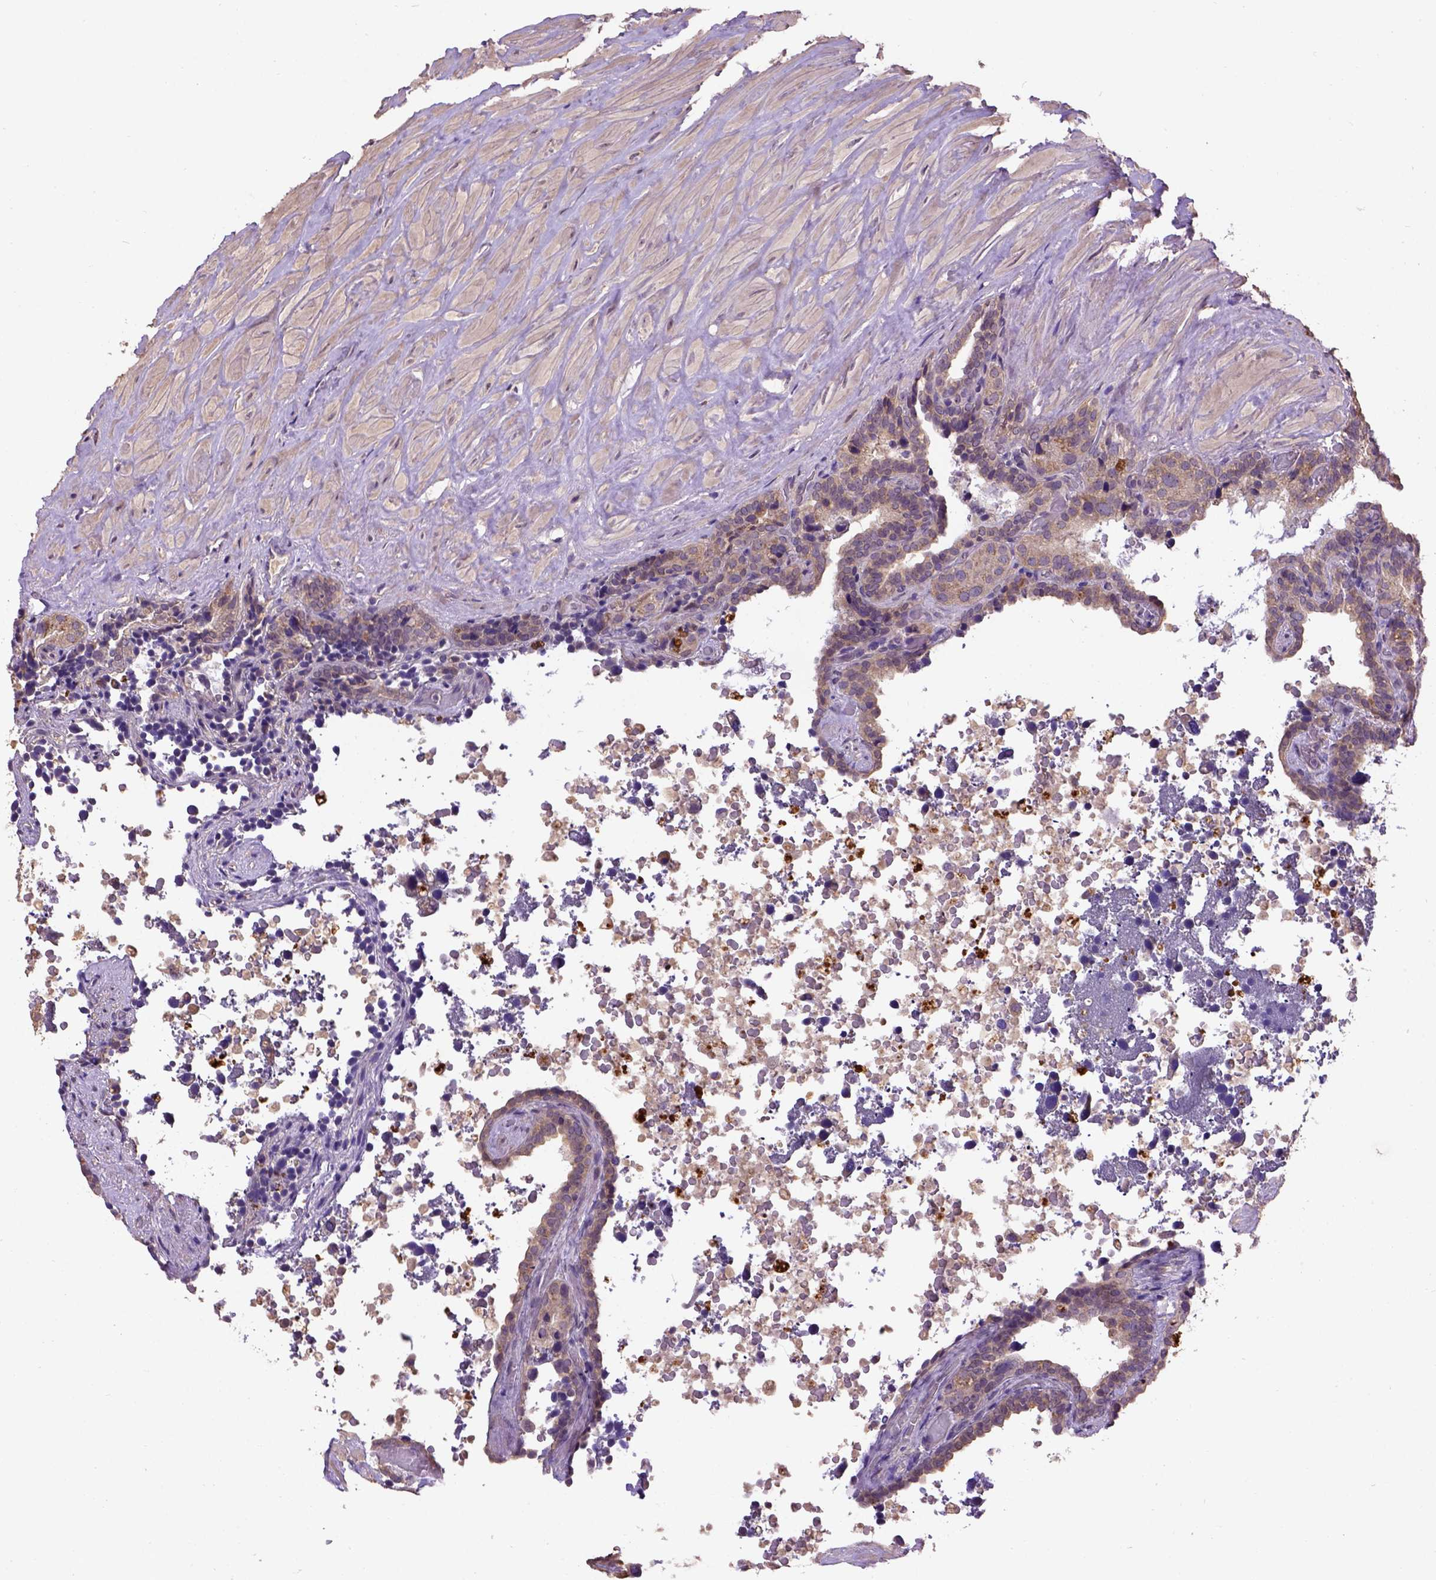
{"staining": {"intensity": "weak", "quantity": ">75%", "location": "cytoplasmic/membranous"}, "tissue": "seminal vesicle", "cell_type": "Glandular cells", "image_type": "normal", "snomed": [{"axis": "morphology", "description": "Normal tissue, NOS"}, {"axis": "topography", "description": "Seminal veicle"}], "caption": "An image showing weak cytoplasmic/membranous expression in approximately >75% of glandular cells in benign seminal vesicle, as visualized by brown immunohistochemical staining.", "gene": "KBTBD8", "patient": {"sex": "male", "age": 60}}